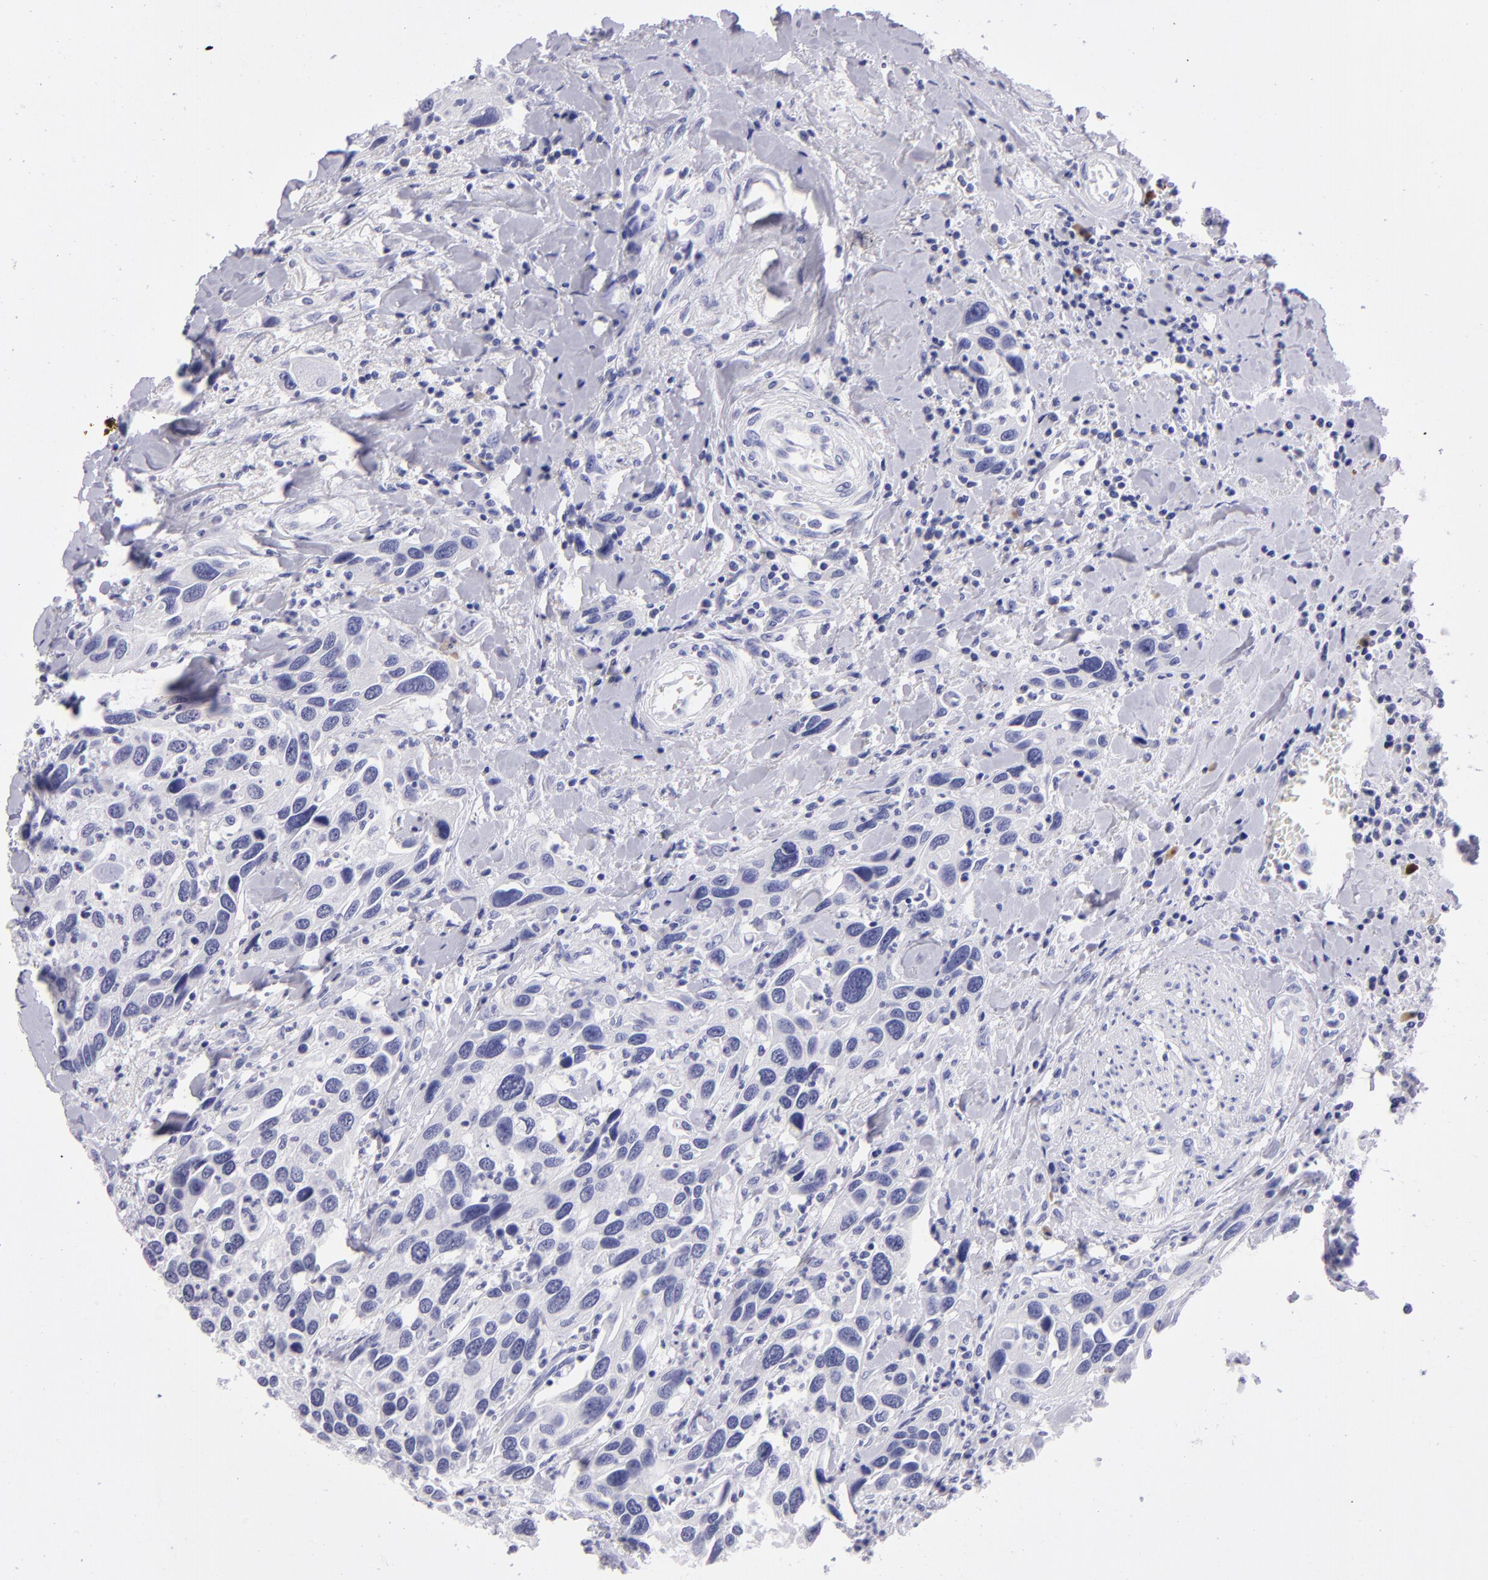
{"staining": {"intensity": "negative", "quantity": "none", "location": "none"}, "tissue": "urothelial cancer", "cell_type": "Tumor cells", "image_type": "cancer", "snomed": [{"axis": "morphology", "description": "Urothelial carcinoma, High grade"}, {"axis": "topography", "description": "Urinary bladder"}], "caption": "High magnification brightfield microscopy of urothelial cancer stained with DAB (brown) and counterstained with hematoxylin (blue): tumor cells show no significant staining.", "gene": "TYRP1", "patient": {"sex": "male", "age": 66}}